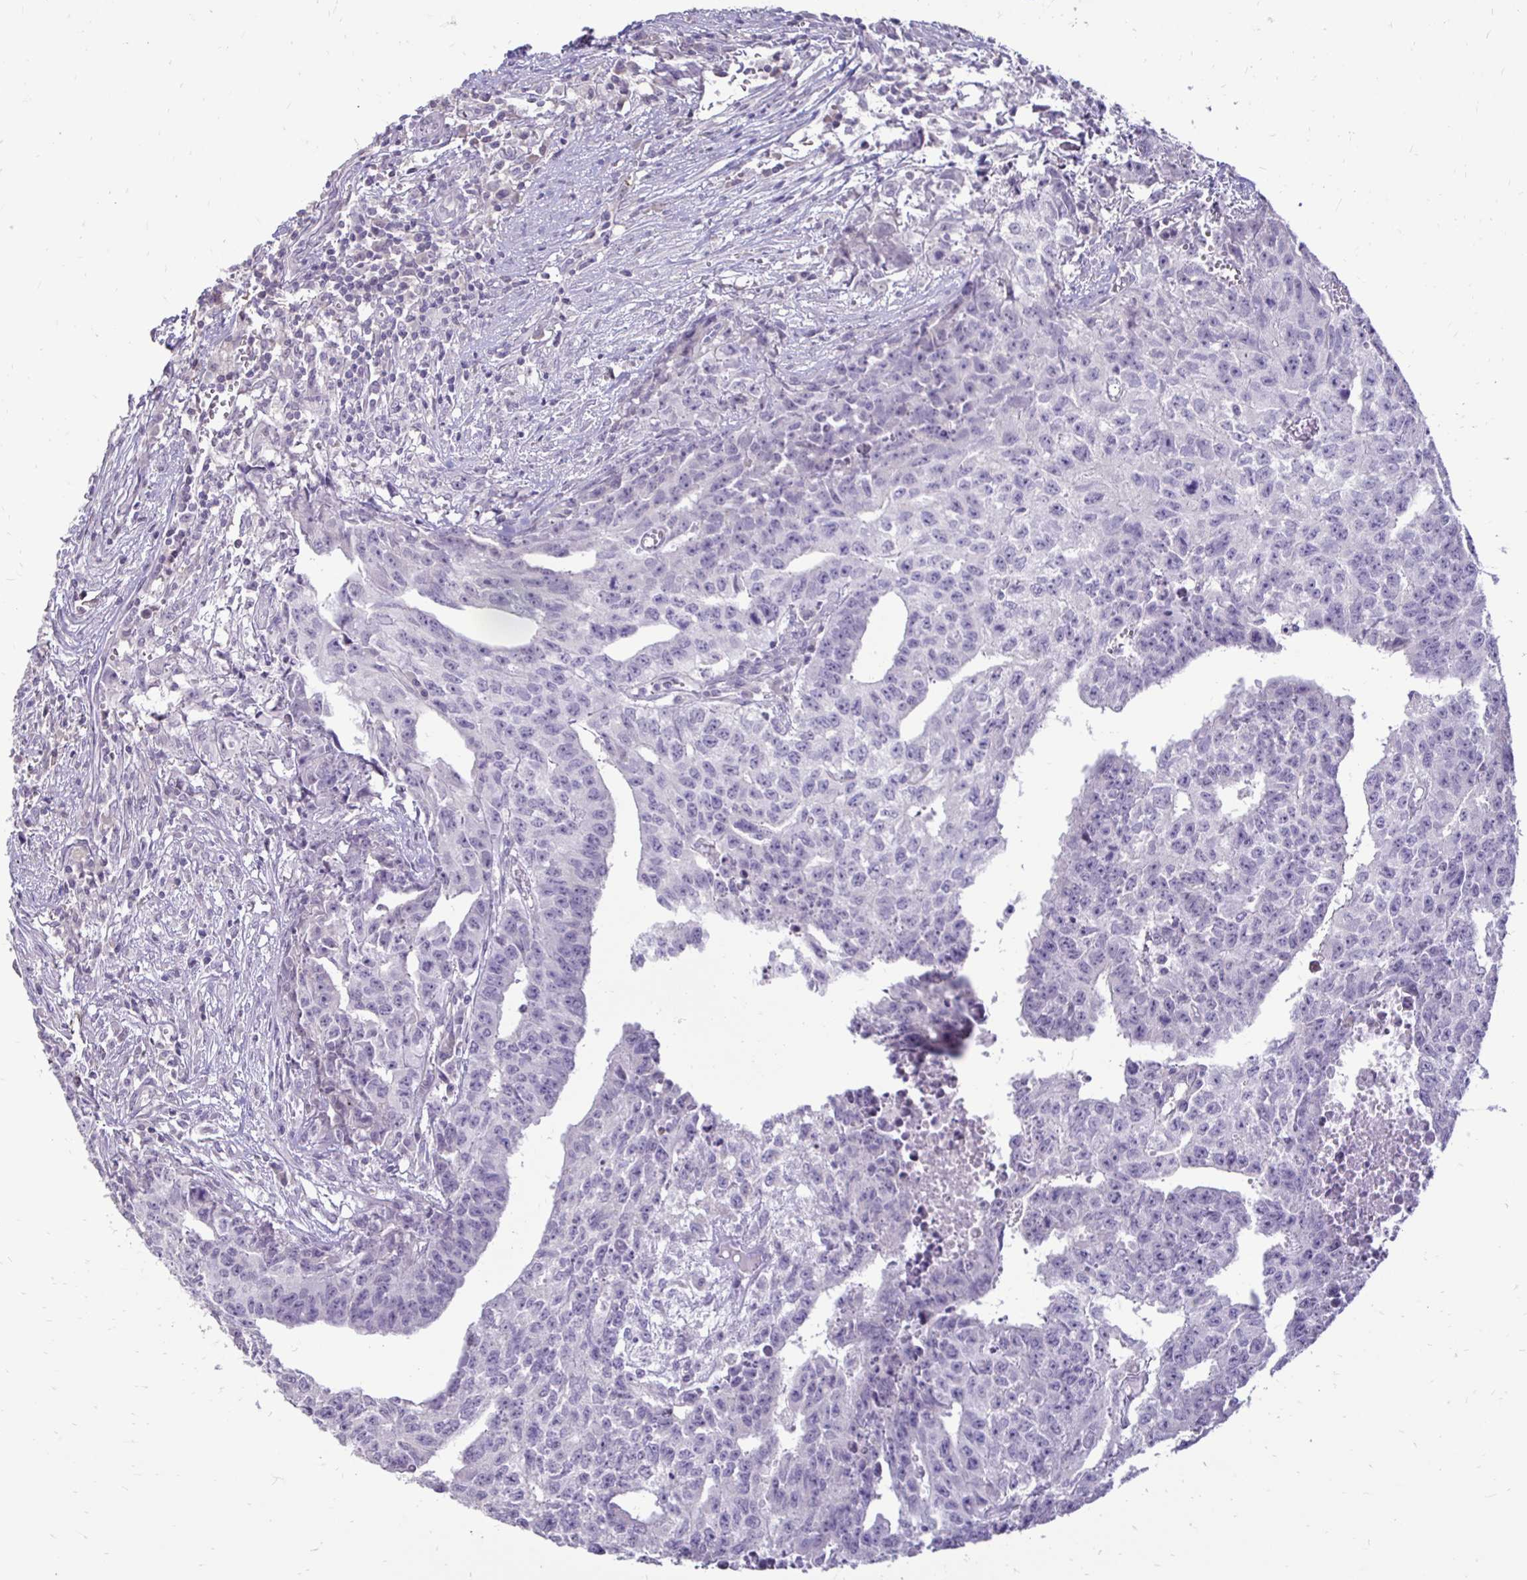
{"staining": {"intensity": "negative", "quantity": "none", "location": "none"}, "tissue": "testis cancer", "cell_type": "Tumor cells", "image_type": "cancer", "snomed": [{"axis": "morphology", "description": "Carcinoma, Embryonal, NOS"}, {"axis": "morphology", "description": "Teratoma, malignant, NOS"}, {"axis": "topography", "description": "Testis"}], "caption": "An image of human testis malignant teratoma is negative for staining in tumor cells.", "gene": "GAS2", "patient": {"sex": "male", "age": 24}}